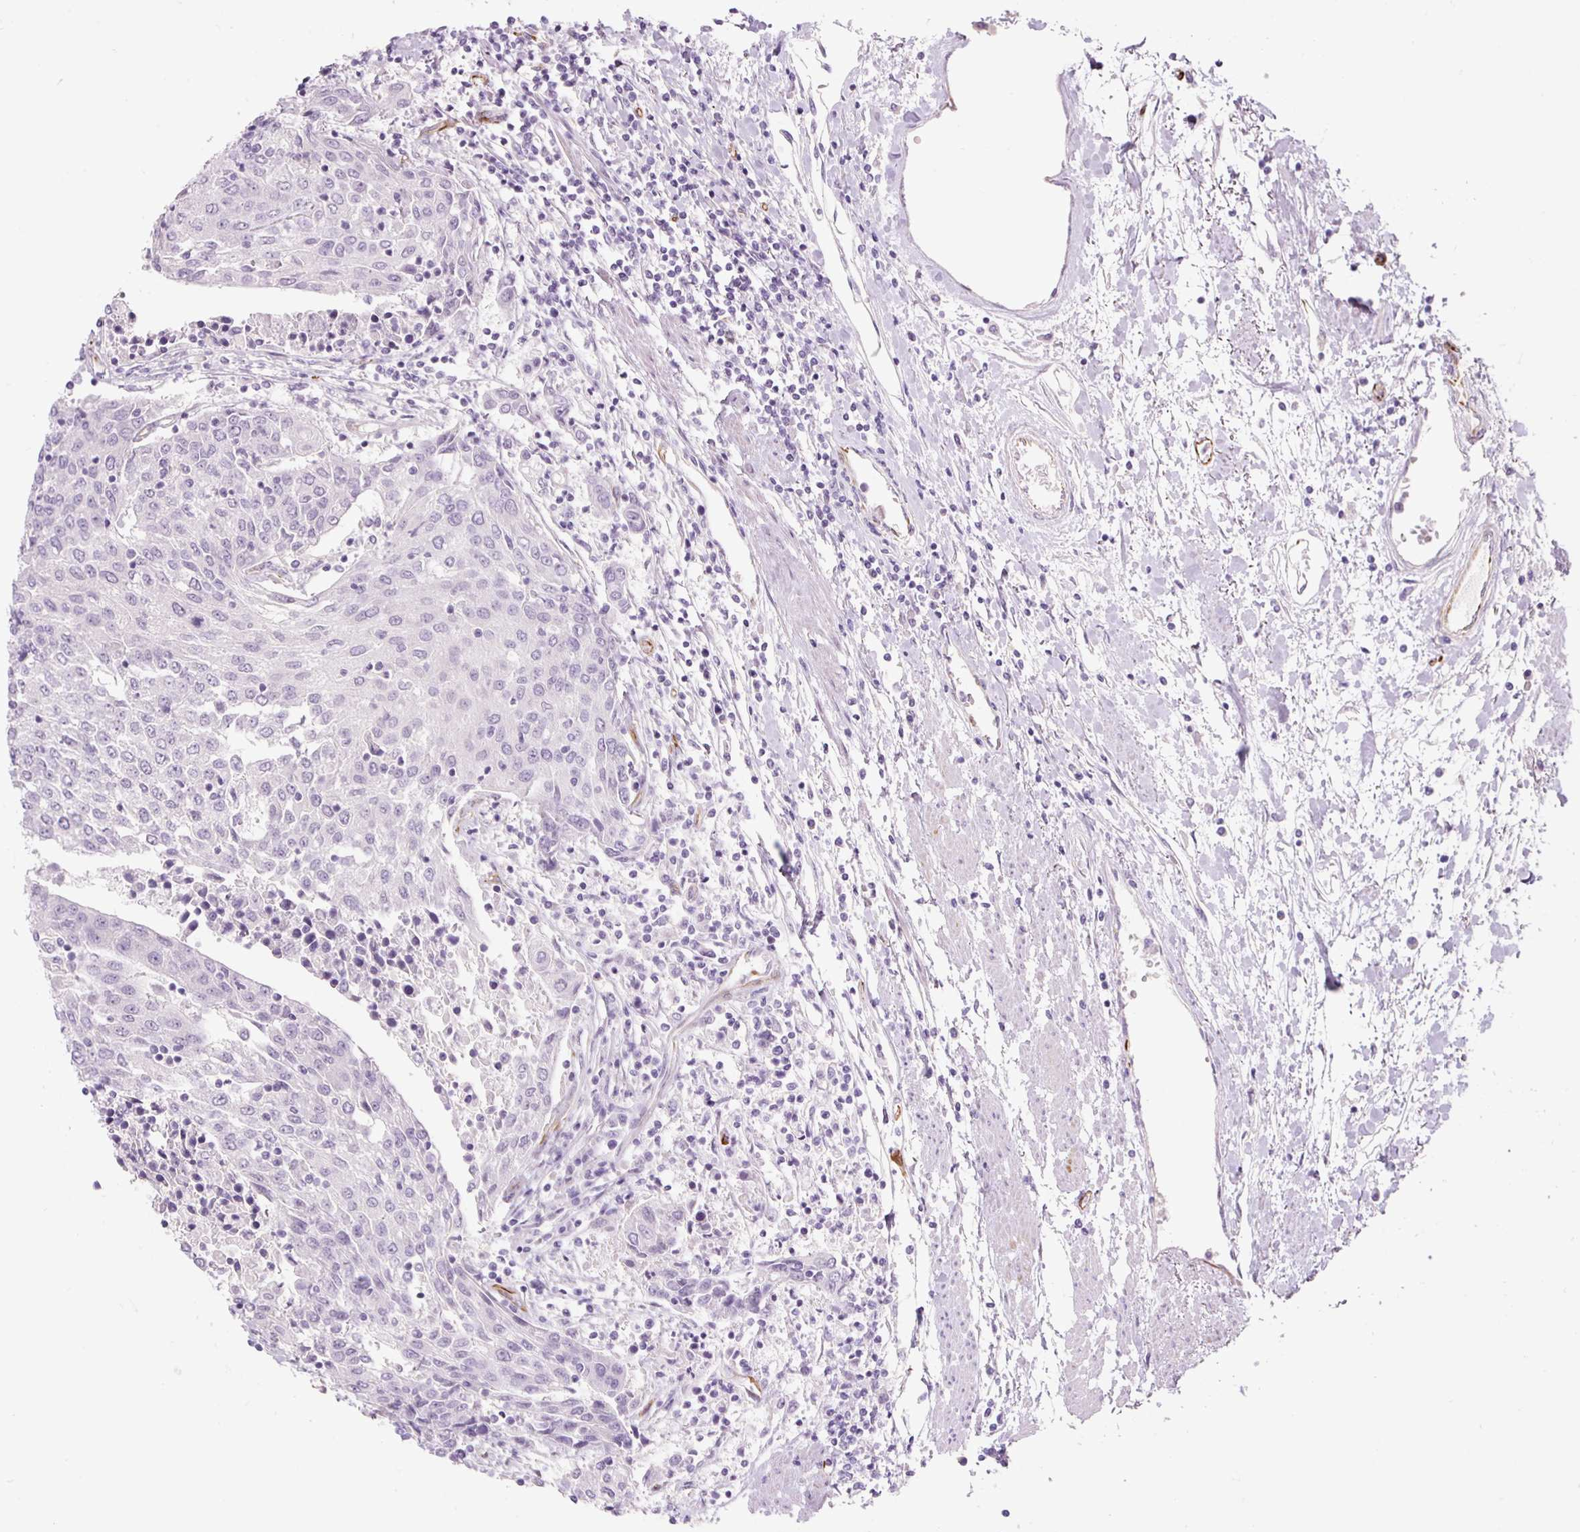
{"staining": {"intensity": "negative", "quantity": "none", "location": "none"}, "tissue": "urothelial cancer", "cell_type": "Tumor cells", "image_type": "cancer", "snomed": [{"axis": "morphology", "description": "Urothelial carcinoma, High grade"}, {"axis": "topography", "description": "Urinary bladder"}], "caption": "High power microscopy image of an immunohistochemistry histopathology image of urothelial cancer, revealing no significant expression in tumor cells.", "gene": "NES", "patient": {"sex": "female", "age": 85}}